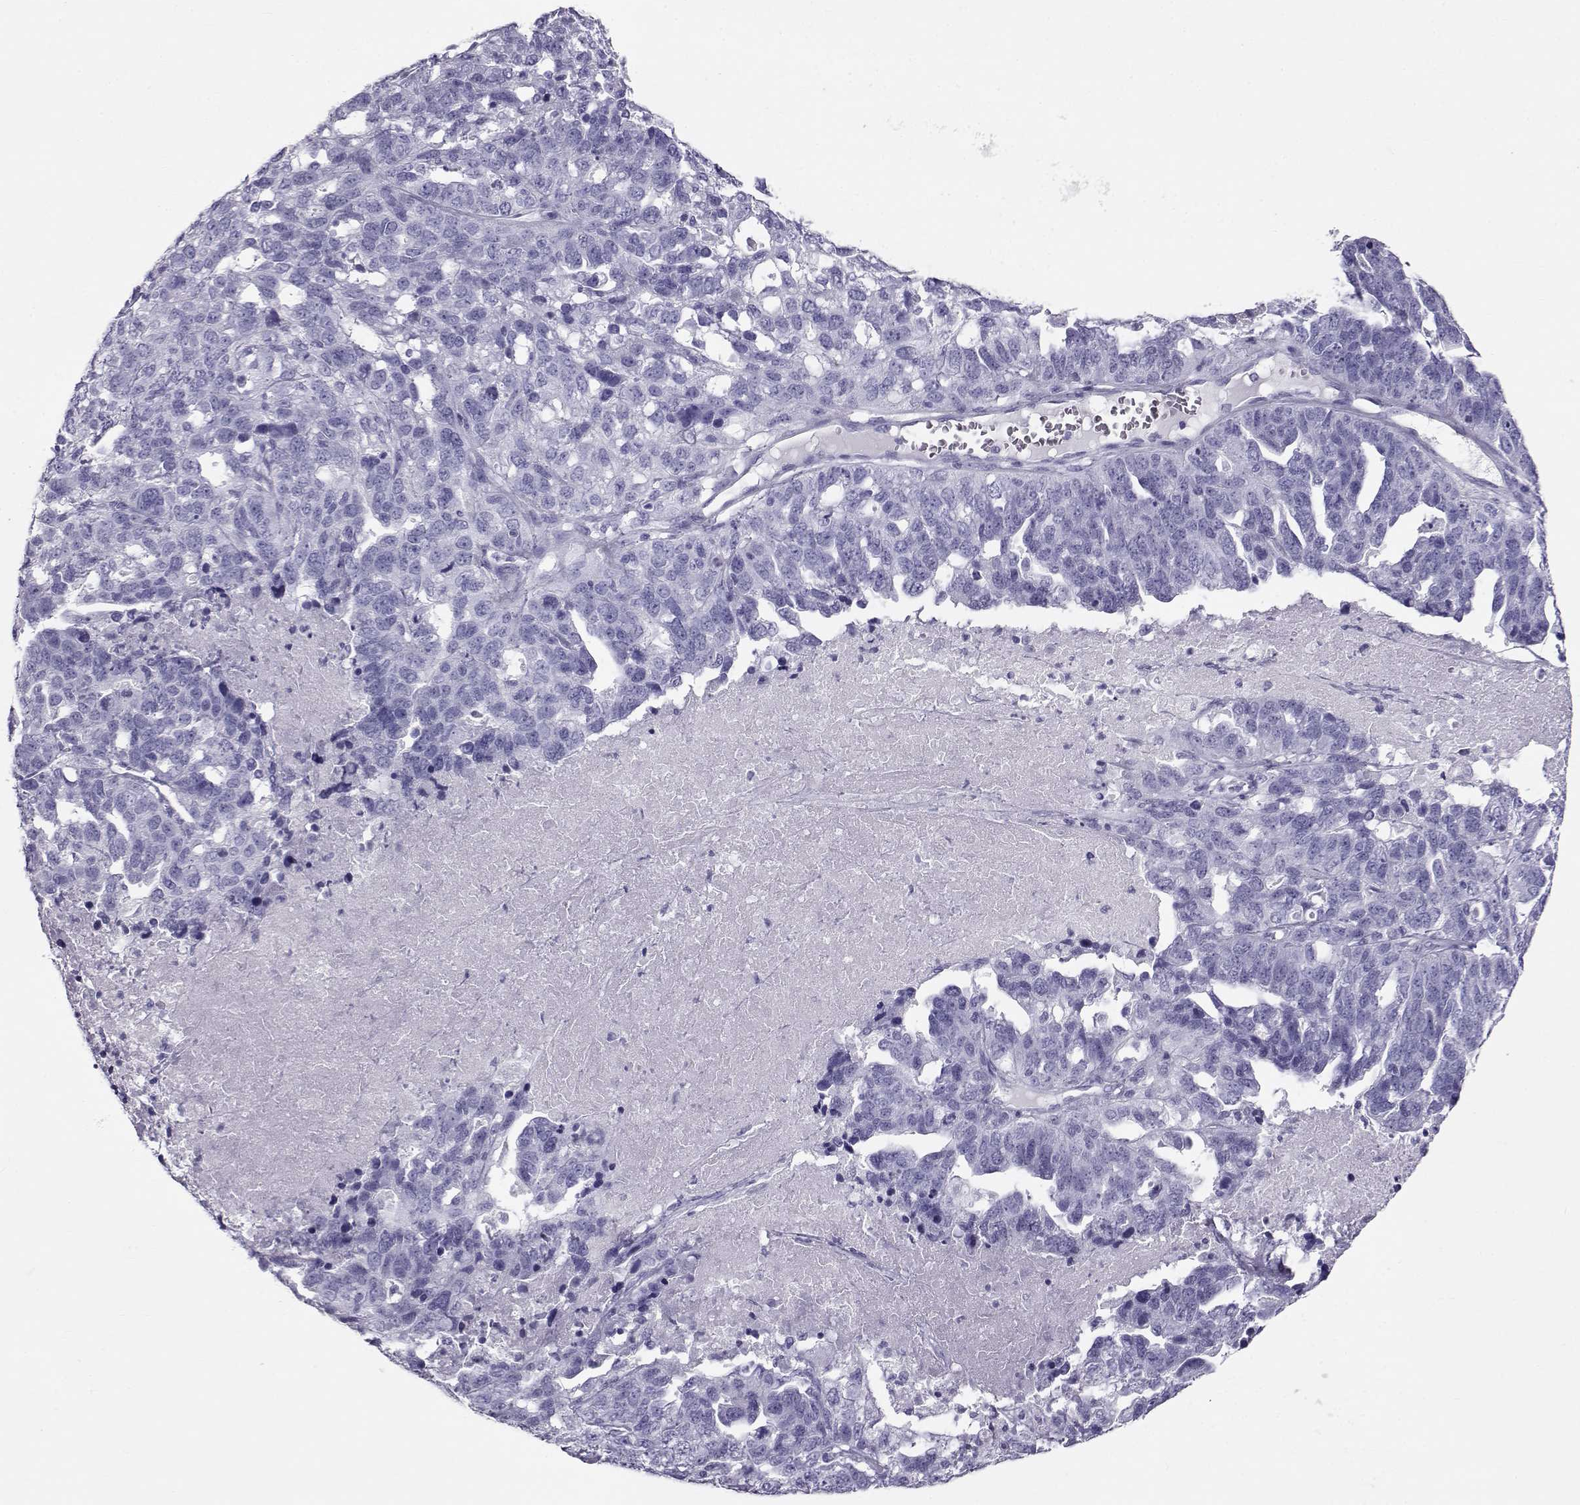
{"staining": {"intensity": "negative", "quantity": "none", "location": "none"}, "tissue": "ovarian cancer", "cell_type": "Tumor cells", "image_type": "cancer", "snomed": [{"axis": "morphology", "description": "Cystadenocarcinoma, serous, NOS"}, {"axis": "topography", "description": "Ovary"}], "caption": "Tumor cells show no significant positivity in serous cystadenocarcinoma (ovarian). (Stains: DAB IHC with hematoxylin counter stain, Microscopy: brightfield microscopy at high magnification).", "gene": "RD3", "patient": {"sex": "female", "age": 71}}